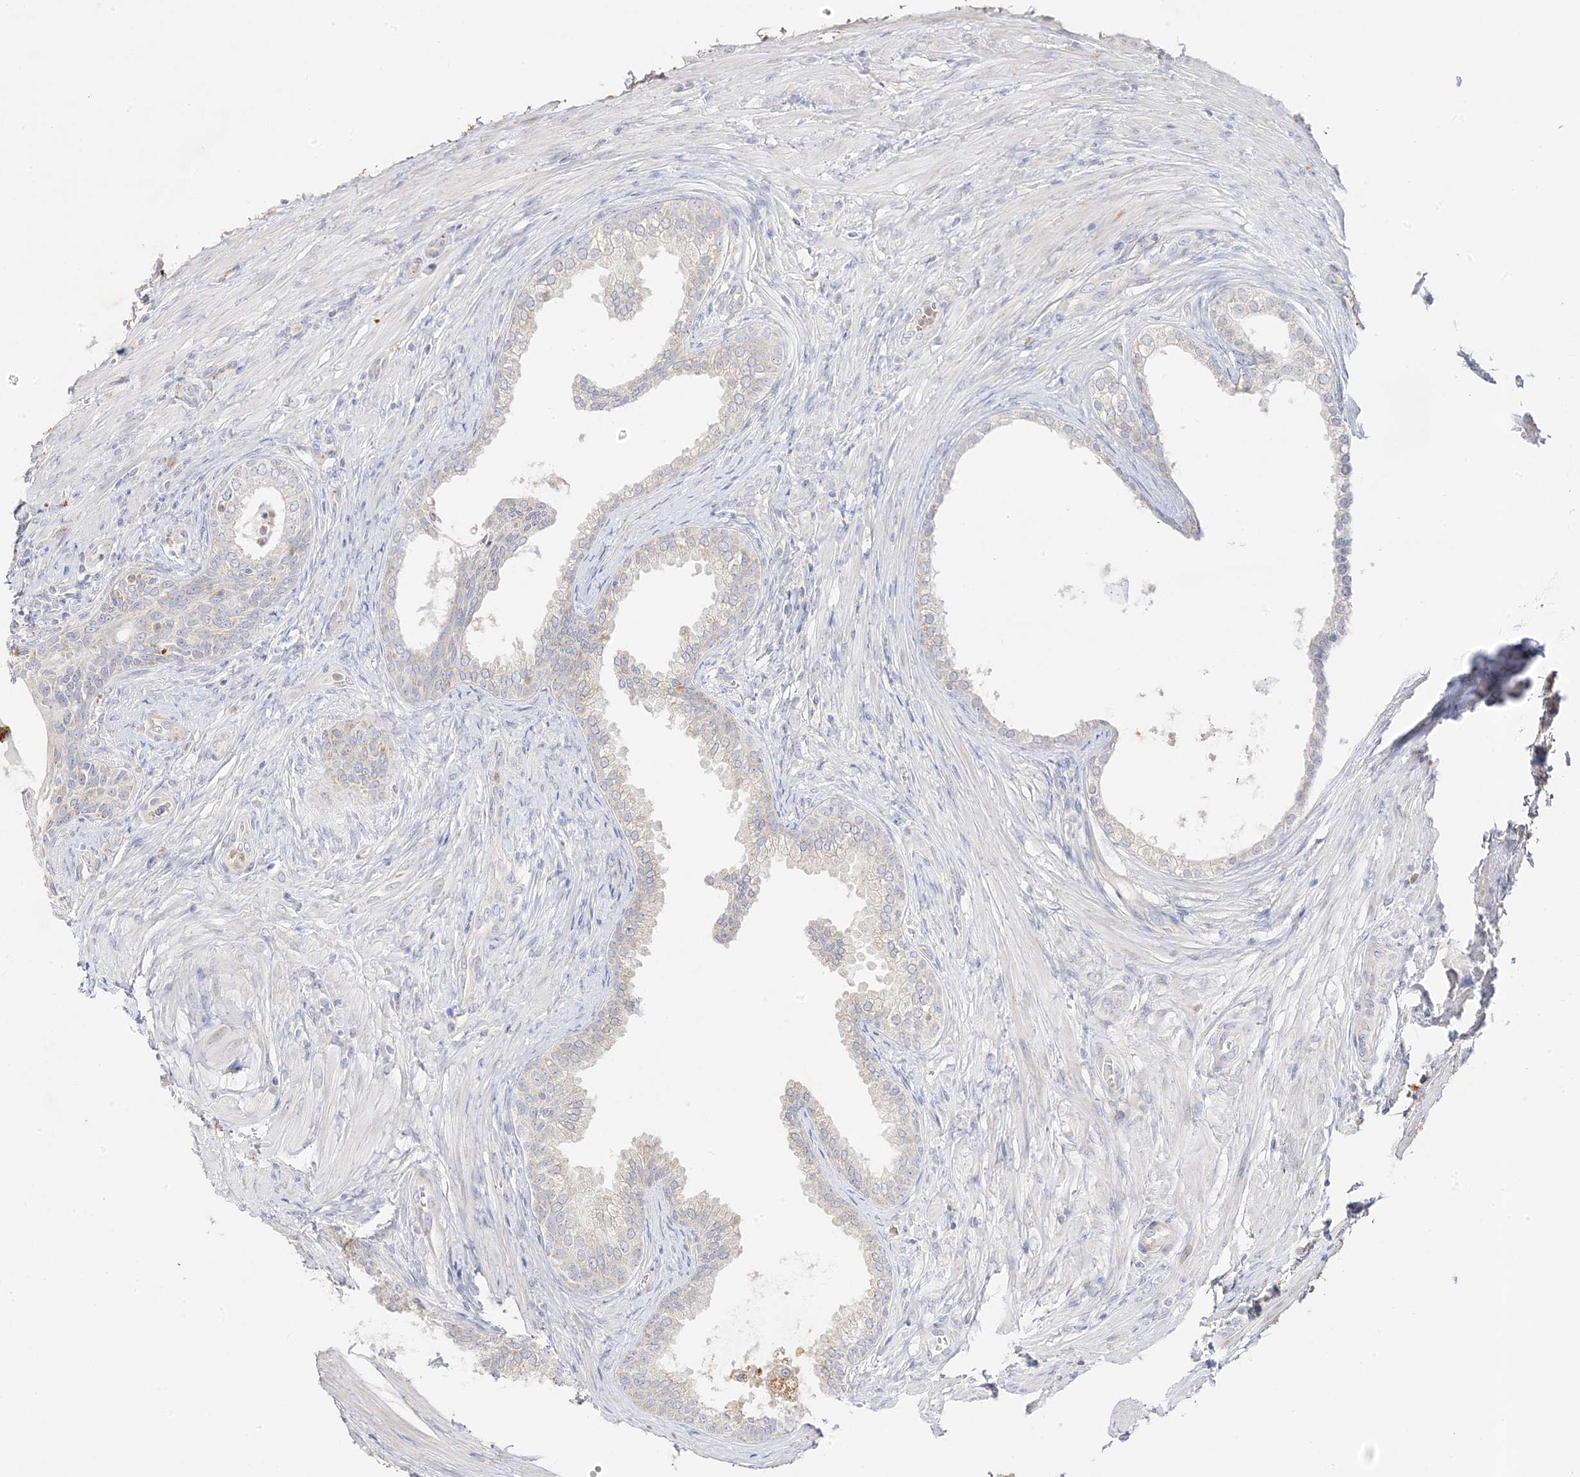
{"staining": {"intensity": "negative", "quantity": "none", "location": "none"}, "tissue": "prostate", "cell_type": "Glandular cells", "image_type": "normal", "snomed": [{"axis": "morphology", "description": "Normal tissue, NOS"}, {"axis": "topography", "description": "Prostate"}], "caption": "This is an immunohistochemistry (IHC) photomicrograph of normal prostate. There is no positivity in glandular cells.", "gene": "TRANK1", "patient": {"sex": "male", "age": 76}}